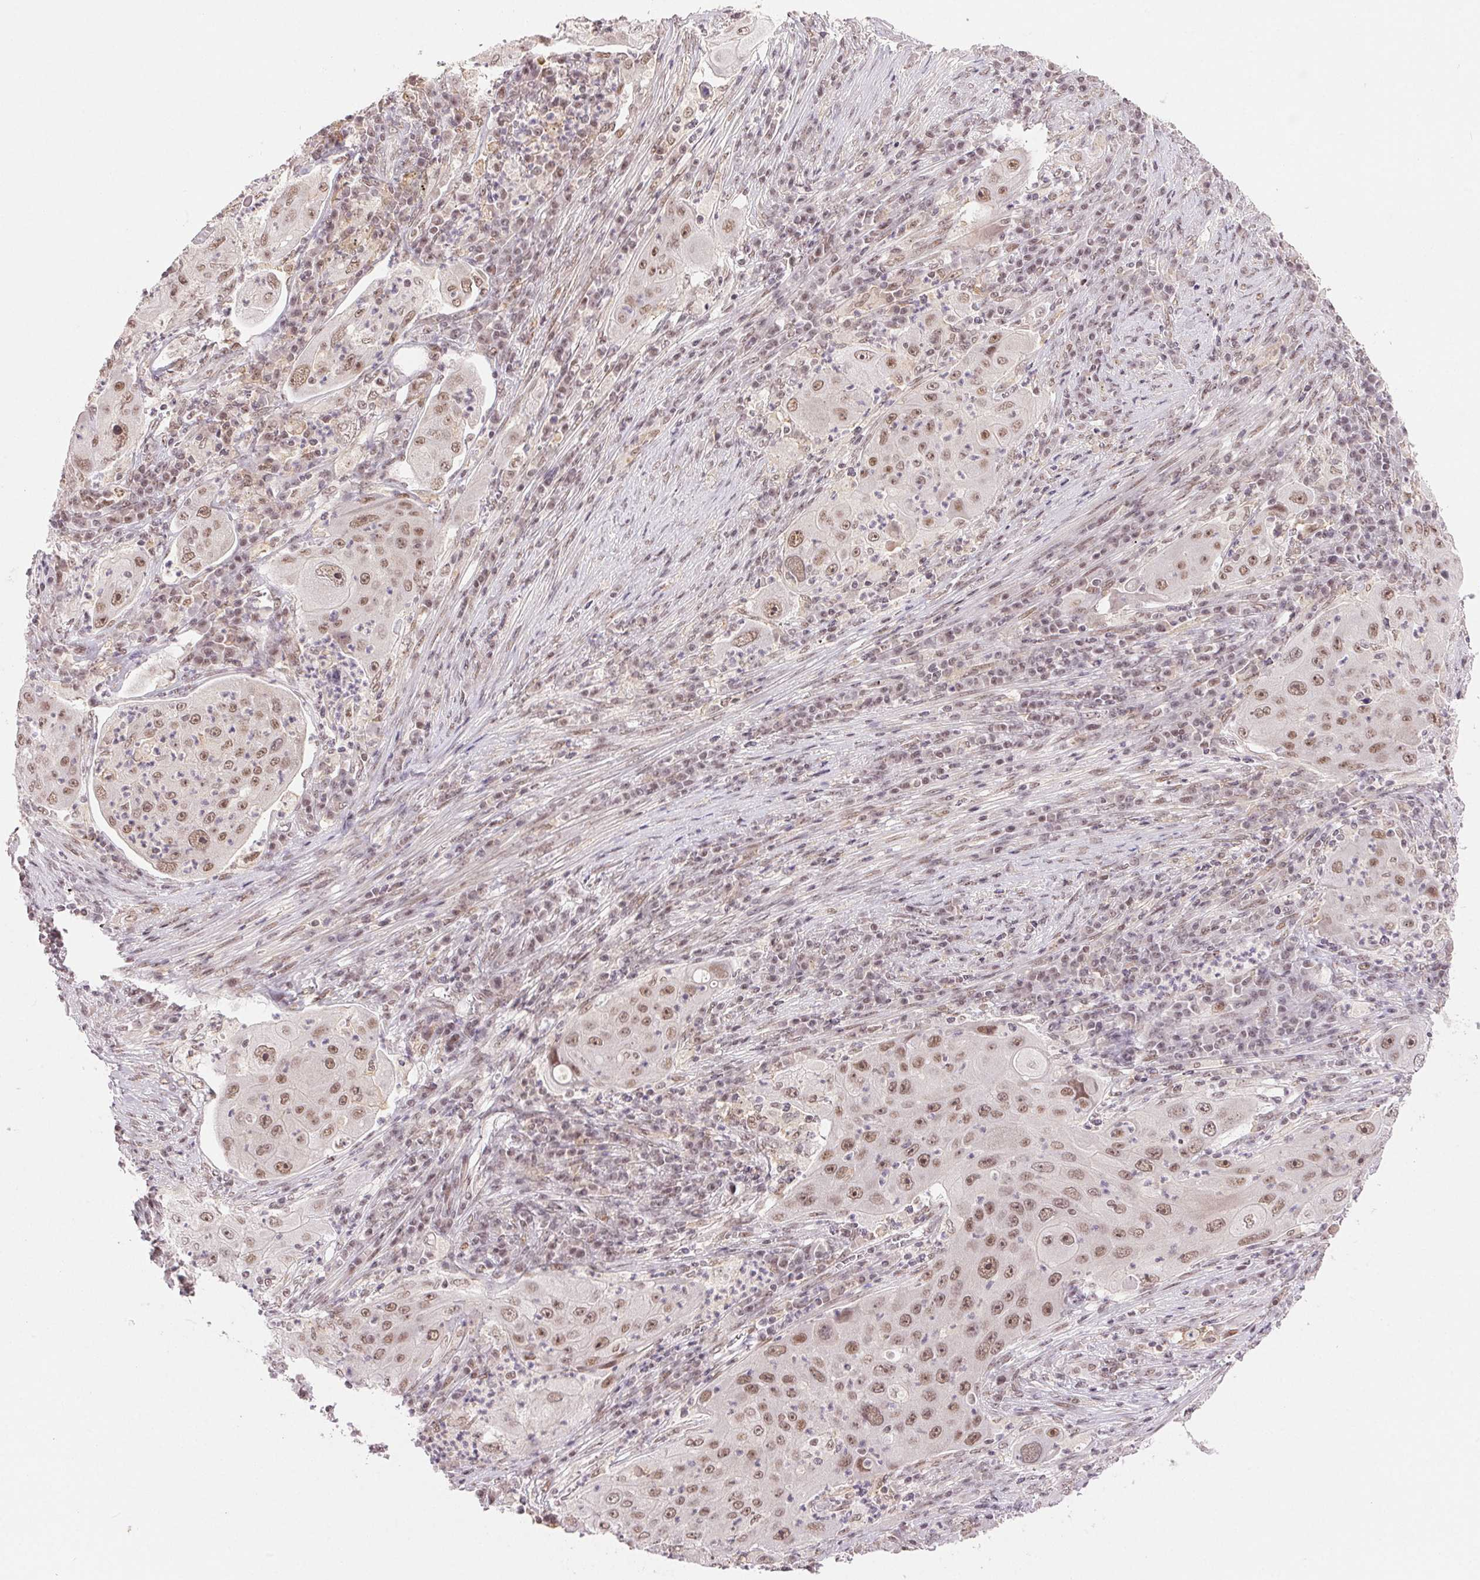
{"staining": {"intensity": "moderate", "quantity": ">75%", "location": "nuclear"}, "tissue": "lung cancer", "cell_type": "Tumor cells", "image_type": "cancer", "snomed": [{"axis": "morphology", "description": "Squamous cell carcinoma, NOS"}, {"axis": "topography", "description": "Lung"}], "caption": "Human squamous cell carcinoma (lung) stained with a protein marker demonstrates moderate staining in tumor cells.", "gene": "PRPF18", "patient": {"sex": "female", "age": 59}}